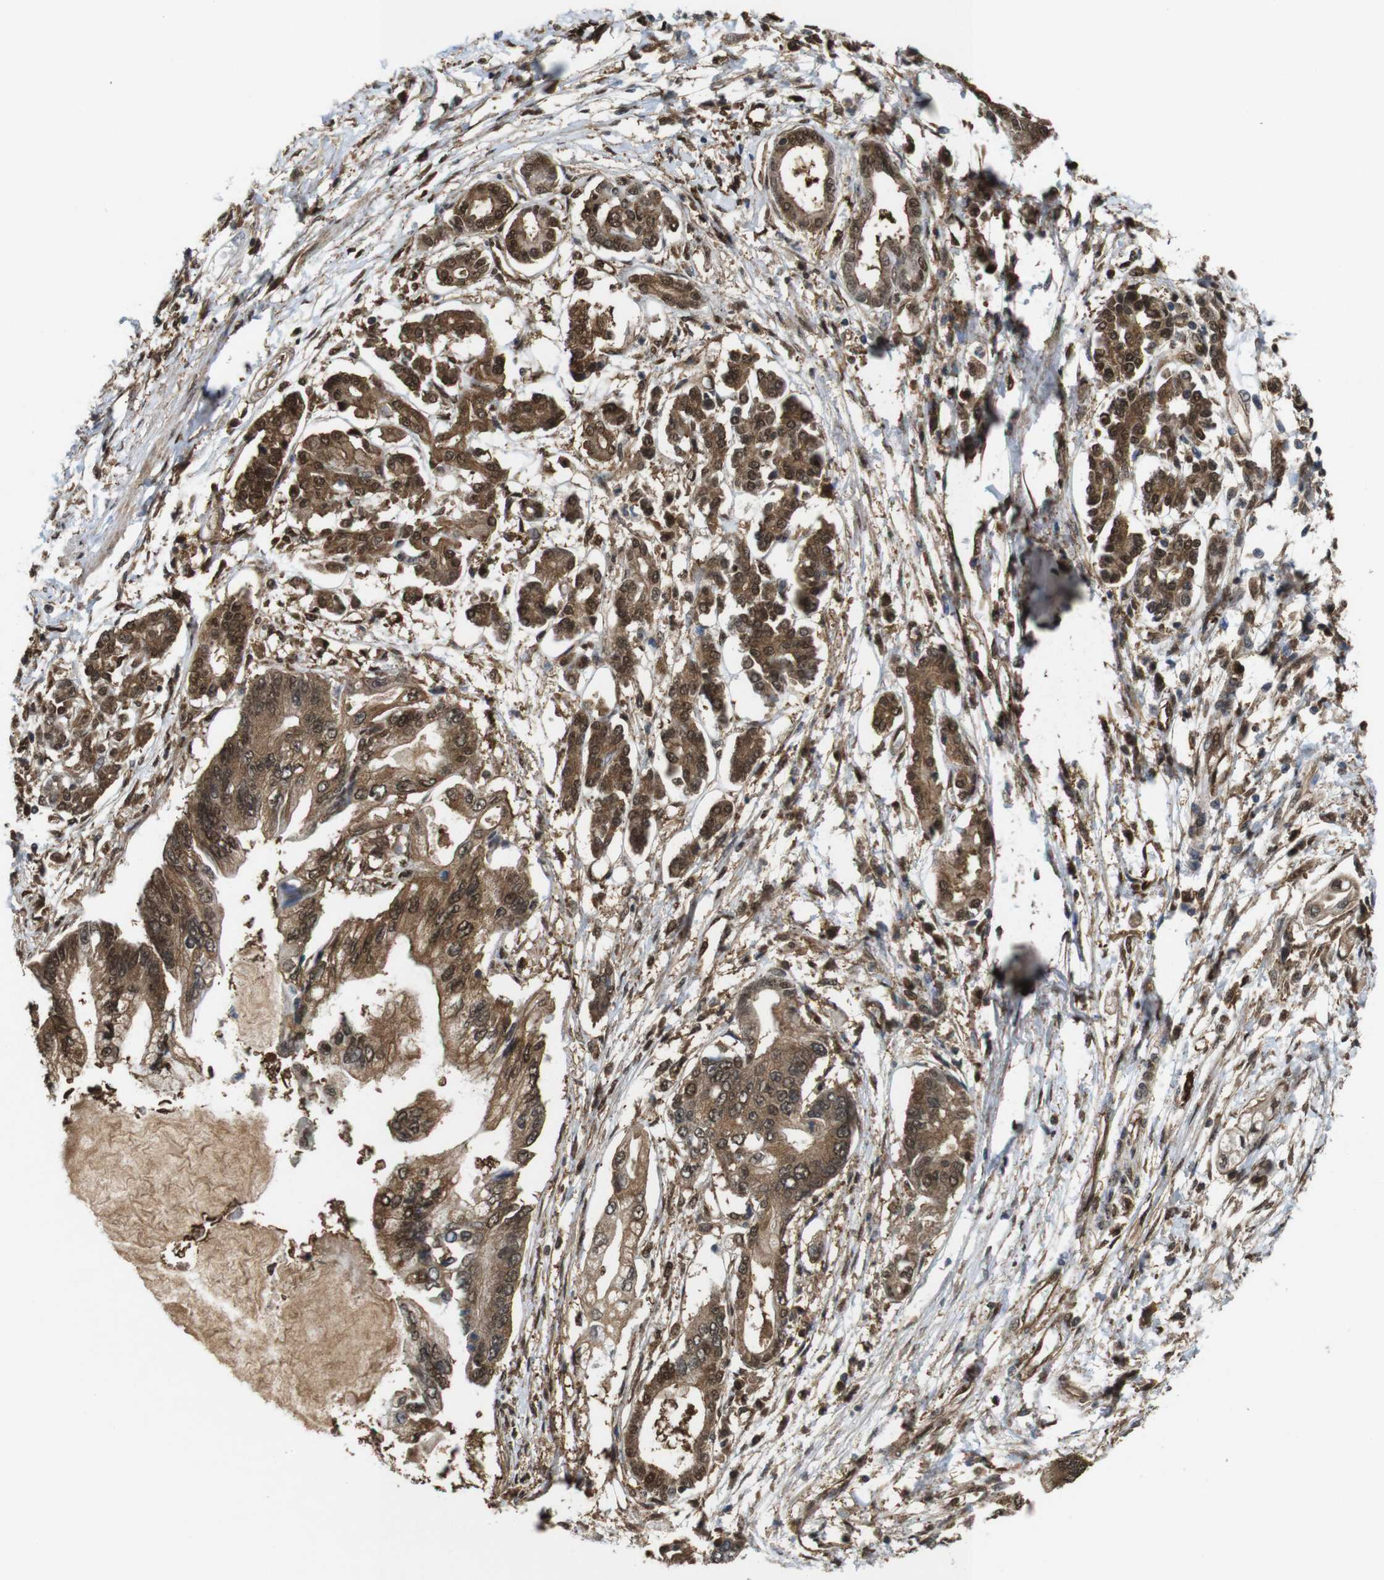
{"staining": {"intensity": "moderate", "quantity": ">75%", "location": "cytoplasmic/membranous,nuclear"}, "tissue": "pancreatic cancer", "cell_type": "Tumor cells", "image_type": "cancer", "snomed": [{"axis": "morphology", "description": "Adenocarcinoma, NOS"}, {"axis": "topography", "description": "Pancreas"}], "caption": "Adenocarcinoma (pancreatic) stained for a protein shows moderate cytoplasmic/membranous and nuclear positivity in tumor cells.", "gene": "YWHAG", "patient": {"sex": "male", "age": 56}}